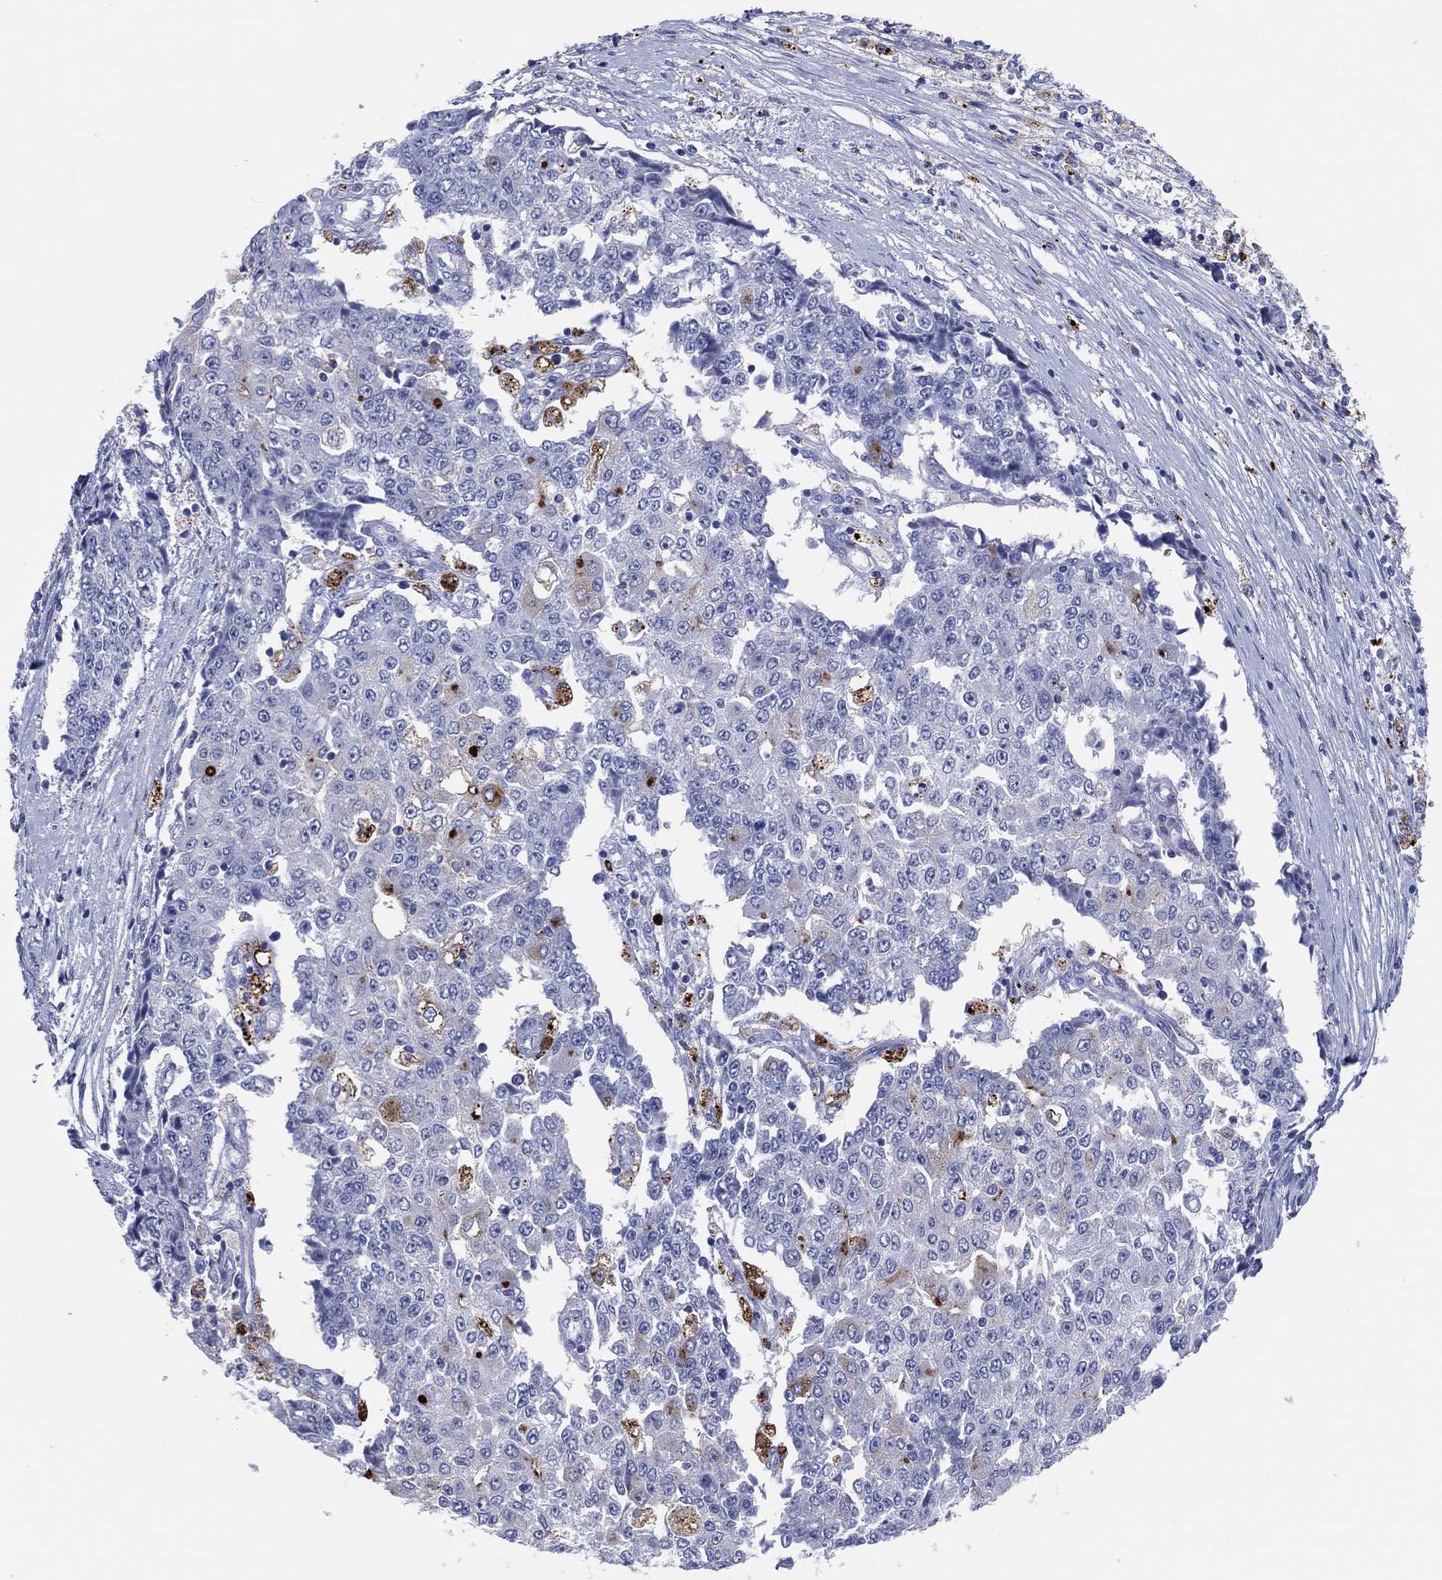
{"staining": {"intensity": "negative", "quantity": "none", "location": "none"}, "tissue": "ovarian cancer", "cell_type": "Tumor cells", "image_type": "cancer", "snomed": [{"axis": "morphology", "description": "Carcinoma, endometroid"}, {"axis": "topography", "description": "Ovary"}], "caption": "Ovarian cancer stained for a protein using IHC shows no expression tumor cells.", "gene": "PLAC8", "patient": {"sex": "female", "age": 42}}